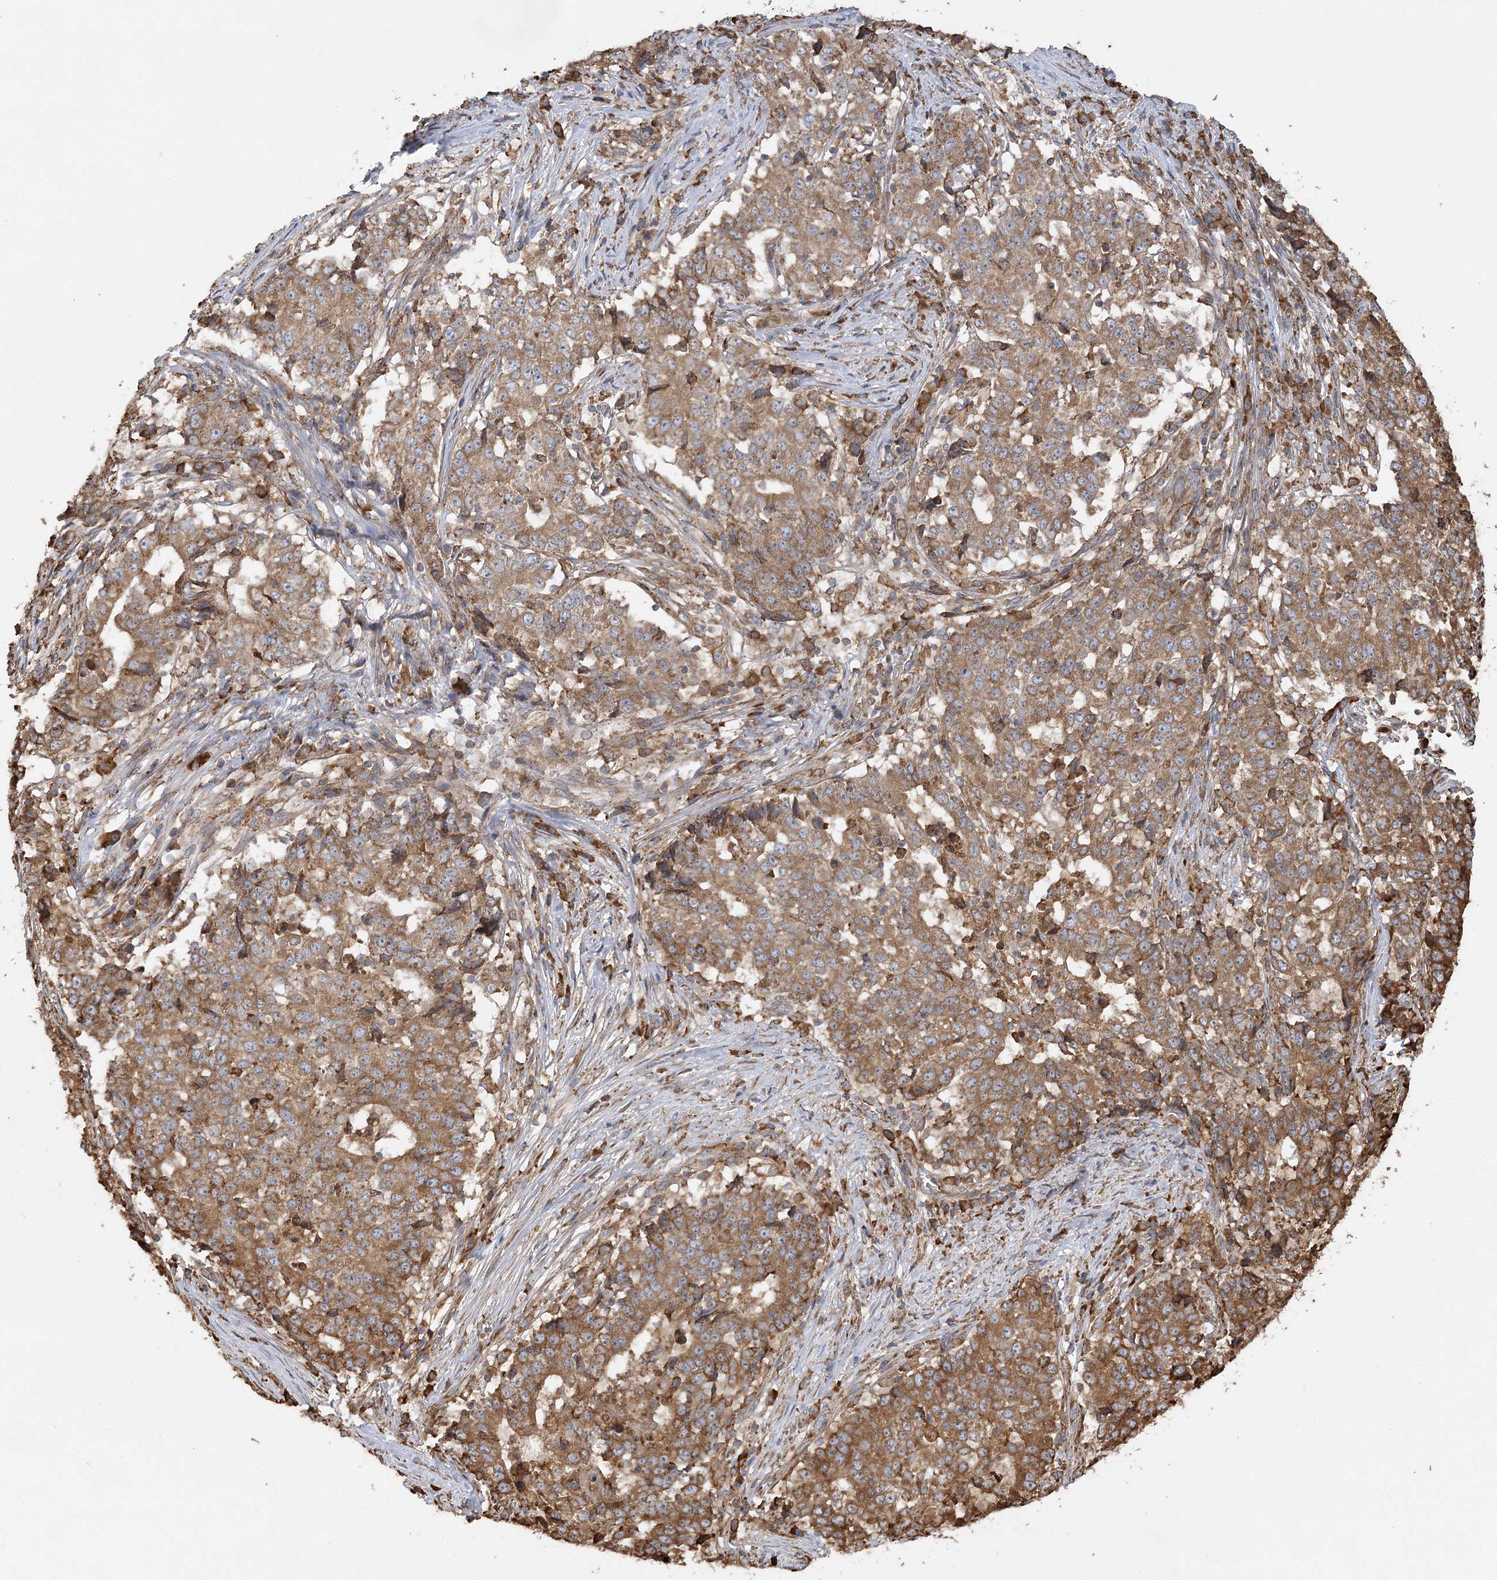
{"staining": {"intensity": "moderate", "quantity": ">75%", "location": "cytoplasmic/membranous"}, "tissue": "stomach cancer", "cell_type": "Tumor cells", "image_type": "cancer", "snomed": [{"axis": "morphology", "description": "Adenocarcinoma, NOS"}, {"axis": "topography", "description": "Stomach"}], "caption": "A brown stain highlights moderate cytoplasmic/membranous expression of a protein in human stomach cancer (adenocarcinoma) tumor cells.", "gene": "ACAP2", "patient": {"sex": "male", "age": 59}}